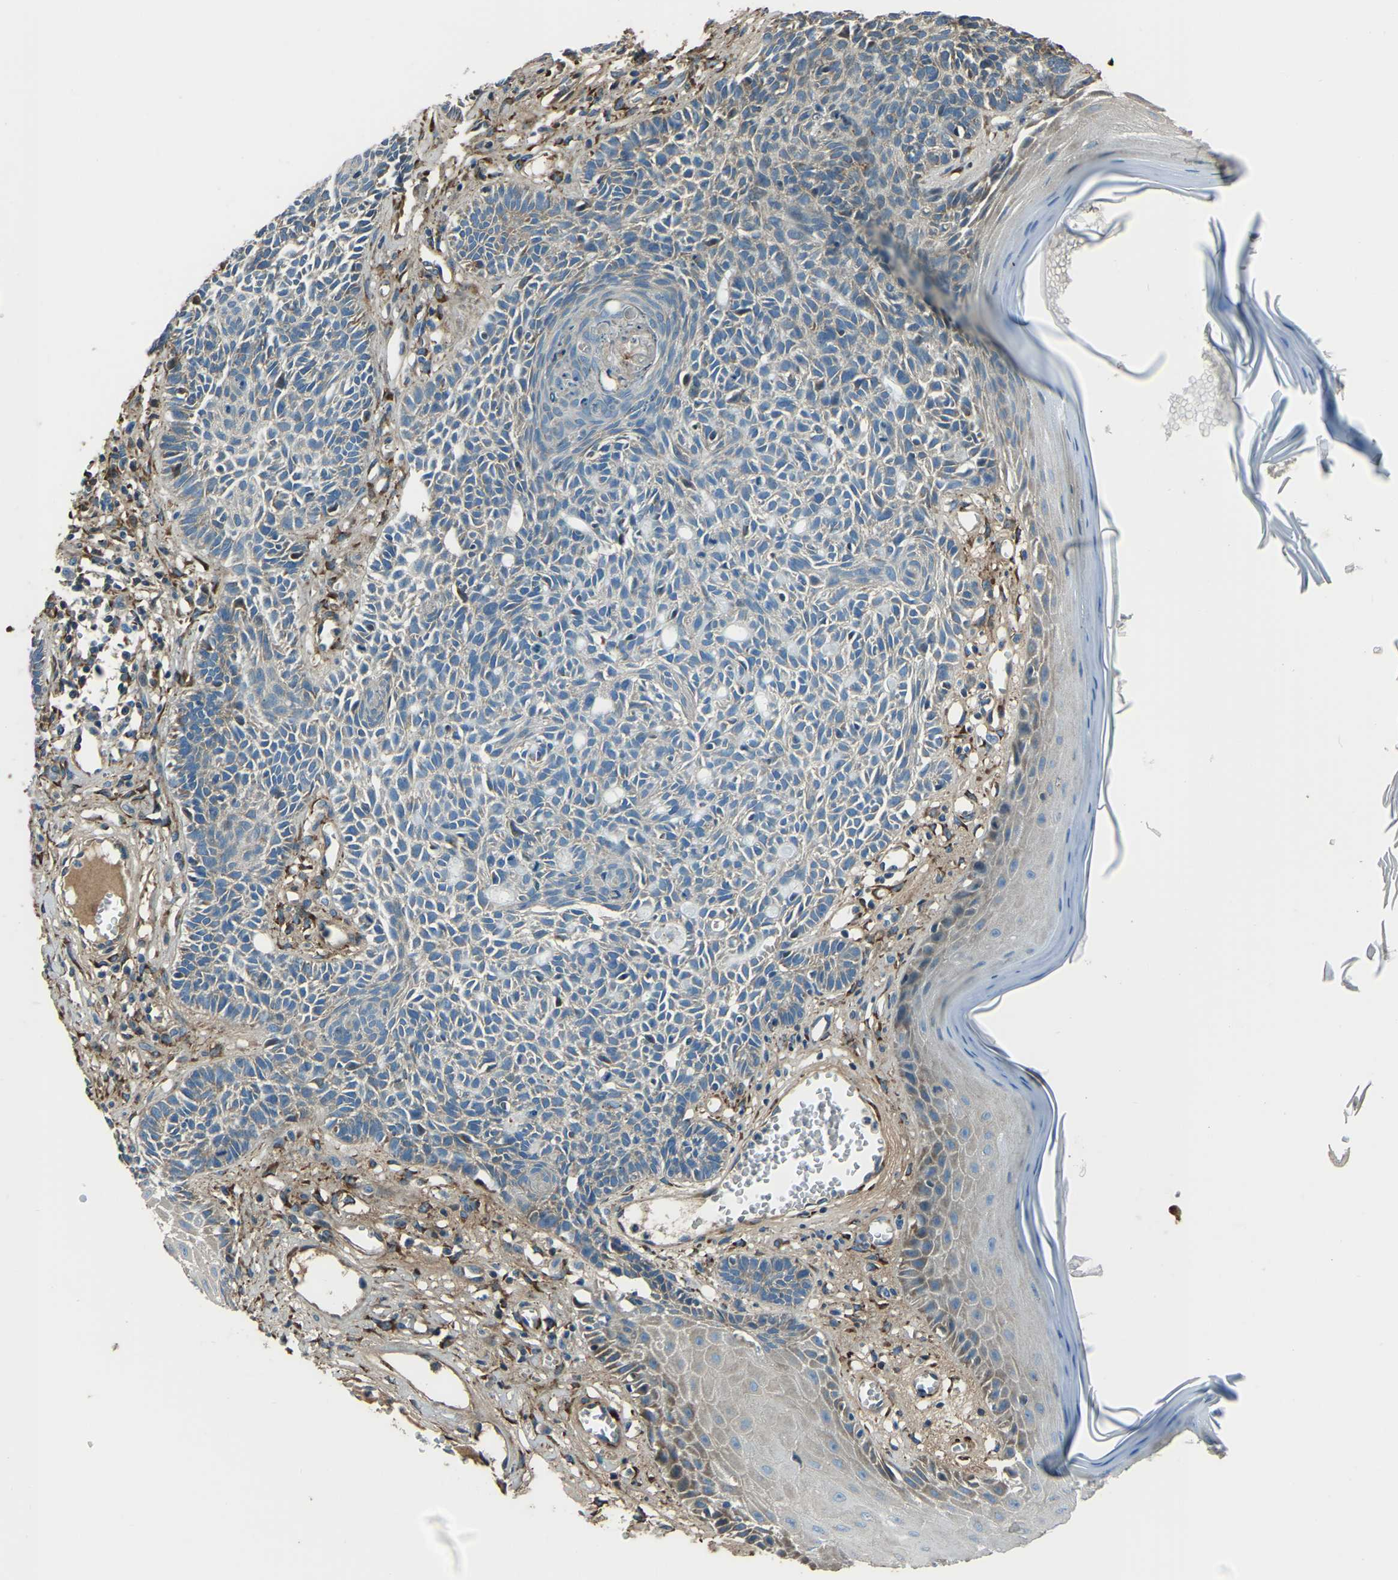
{"staining": {"intensity": "negative", "quantity": "none", "location": "none"}, "tissue": "skin cancer", "cell_type": "Tumor cells", "image_type": "cancer", "snomed": [{"axis": "morphology", "description": "Basal cell carcinoma"}, {"axis": "topography", "description": "Skin"}], "caption": "Immunohistochemical staining of skin basal cell carcinoma demonstrates no significant expression in tumor cells.", "gene": "COL3A1", "patient": {"sex": "male", "age": 67}}